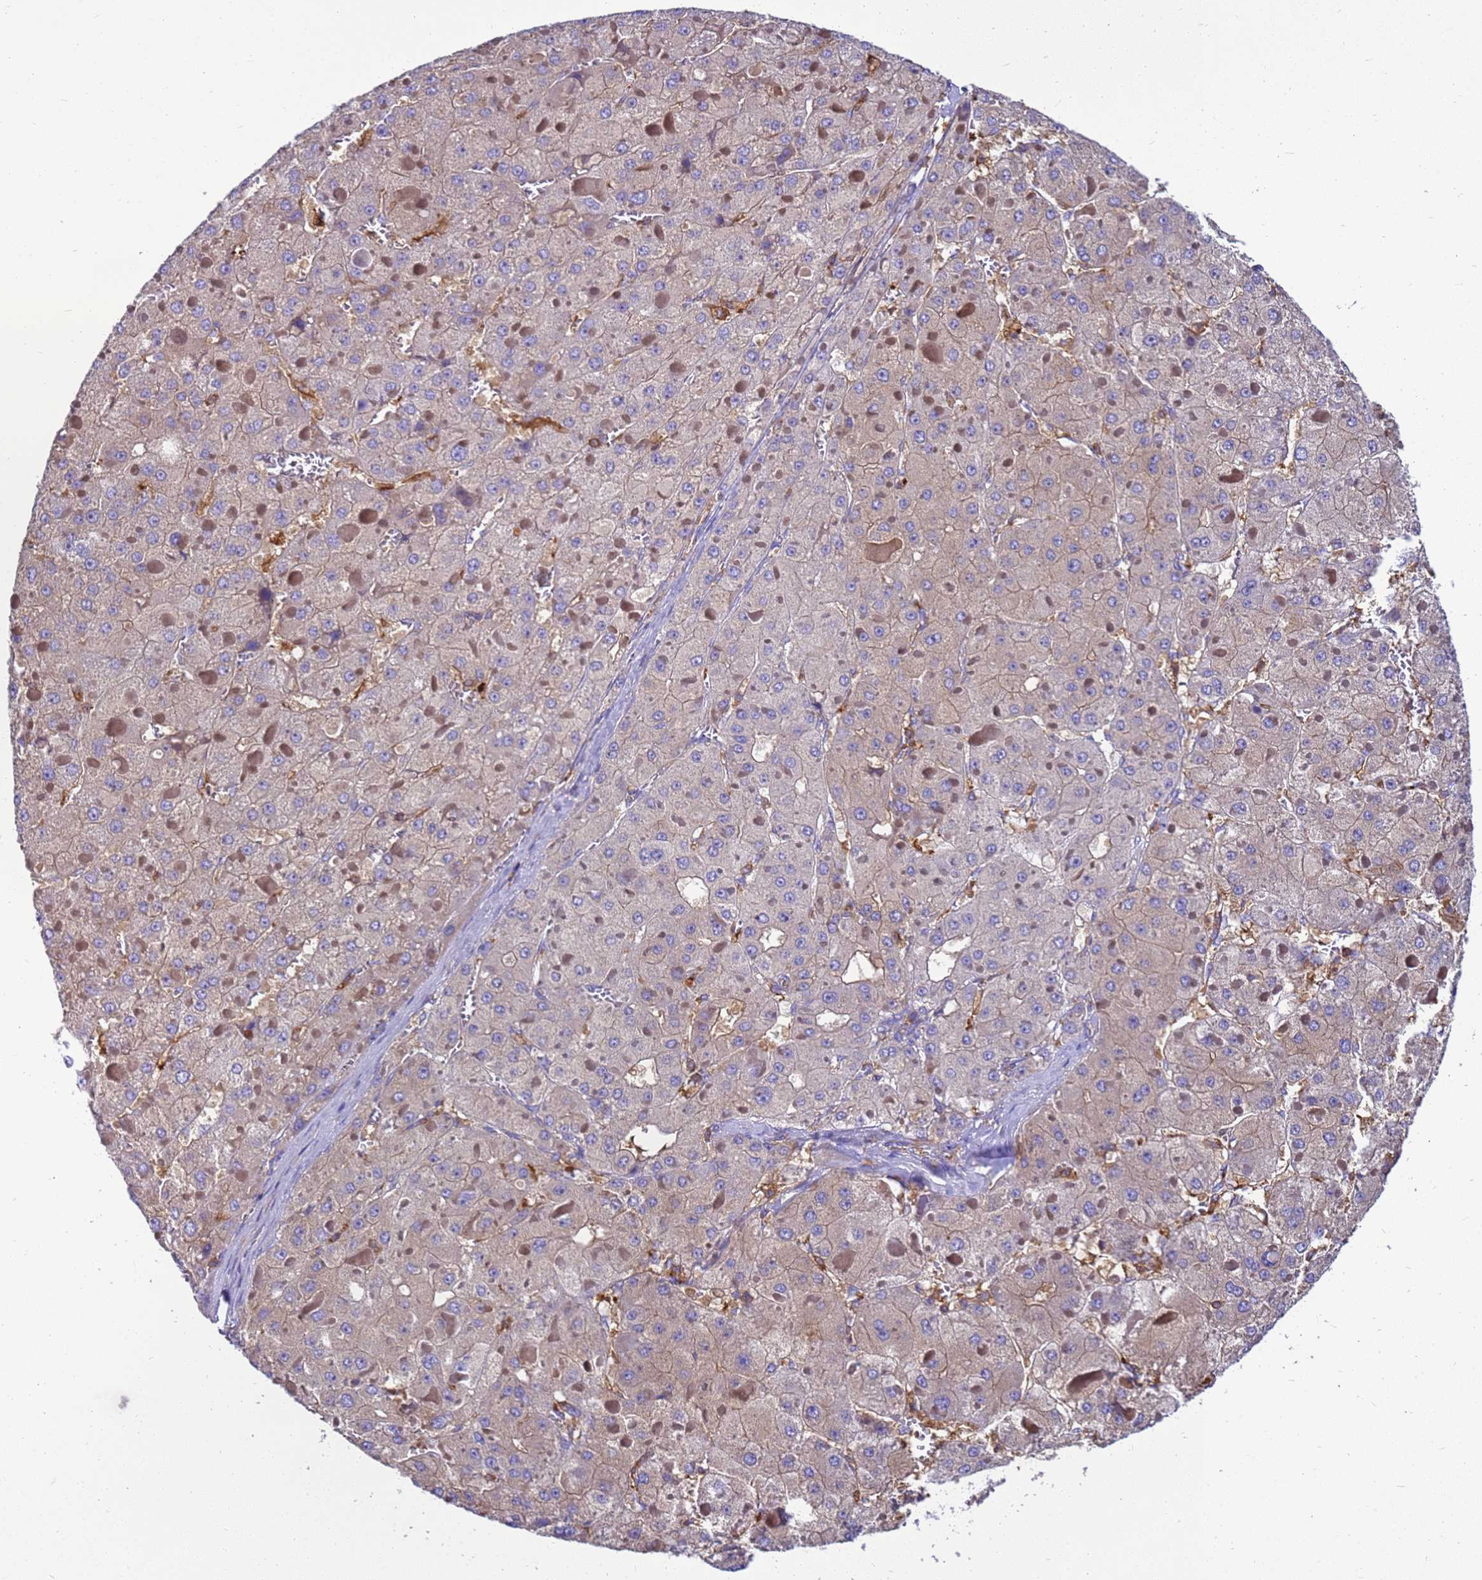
{"staining": {"intensity": "weak", "quantity": "<25%", "location": "cytoplasmic/membranous"}, "tissue": "liver cancer", "cell_type": "Tumor cells", "image_type": "cancer", "snomed": [{"axis": "morphology", "description": "Carcinoma, Hepatocellular, NOS"}, {"axis": "topography", "description": "Liver"}], "caption": "A micrograph of human liver cancer (hepatocellular carcinoma) is negative for staining in tumor cells.", "gene": "ZNF235", "patient": {"sex": "female", "age": 73}}